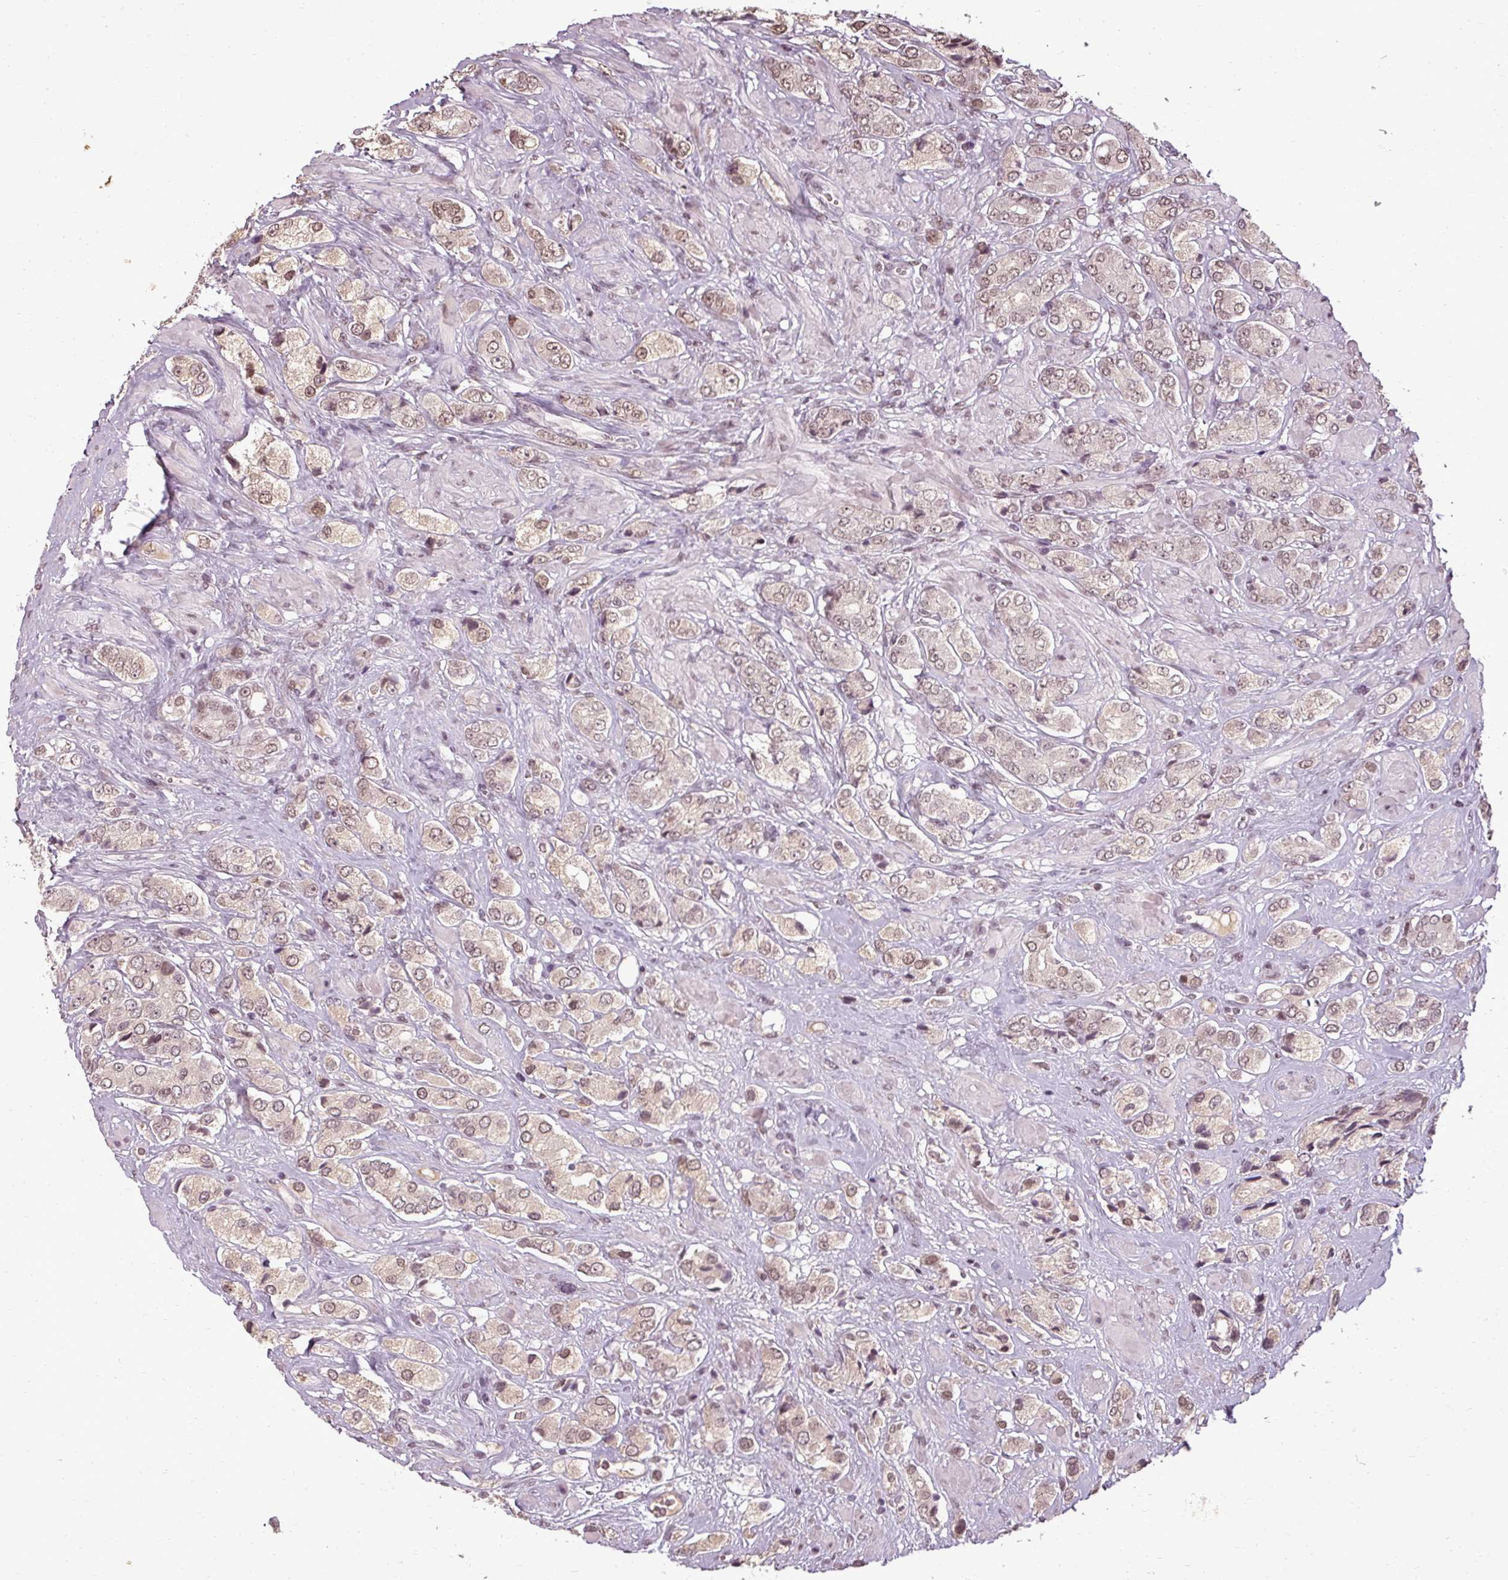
{"staining": {"intensity": "moderate", "quantity": ">75%", "location": "nuclear"}, "tissue": "prostate cancer", "cell_type": "Tumor cells", "image_type": "cancer", "snomed": [{"axis": "morphology", "description": "Adenocarcinoma, High grade"}, {"axis": "topography", "description": "Prostate and seminal vesicle, NOS"}], "caption": "Human prostate cancer (high-grade adenocarcinoma) stained with a protein marker demonstrates moderate staining in tumor cells.", "gene": "BCAS3", "patient": {"sex": "male", "age": 64}}